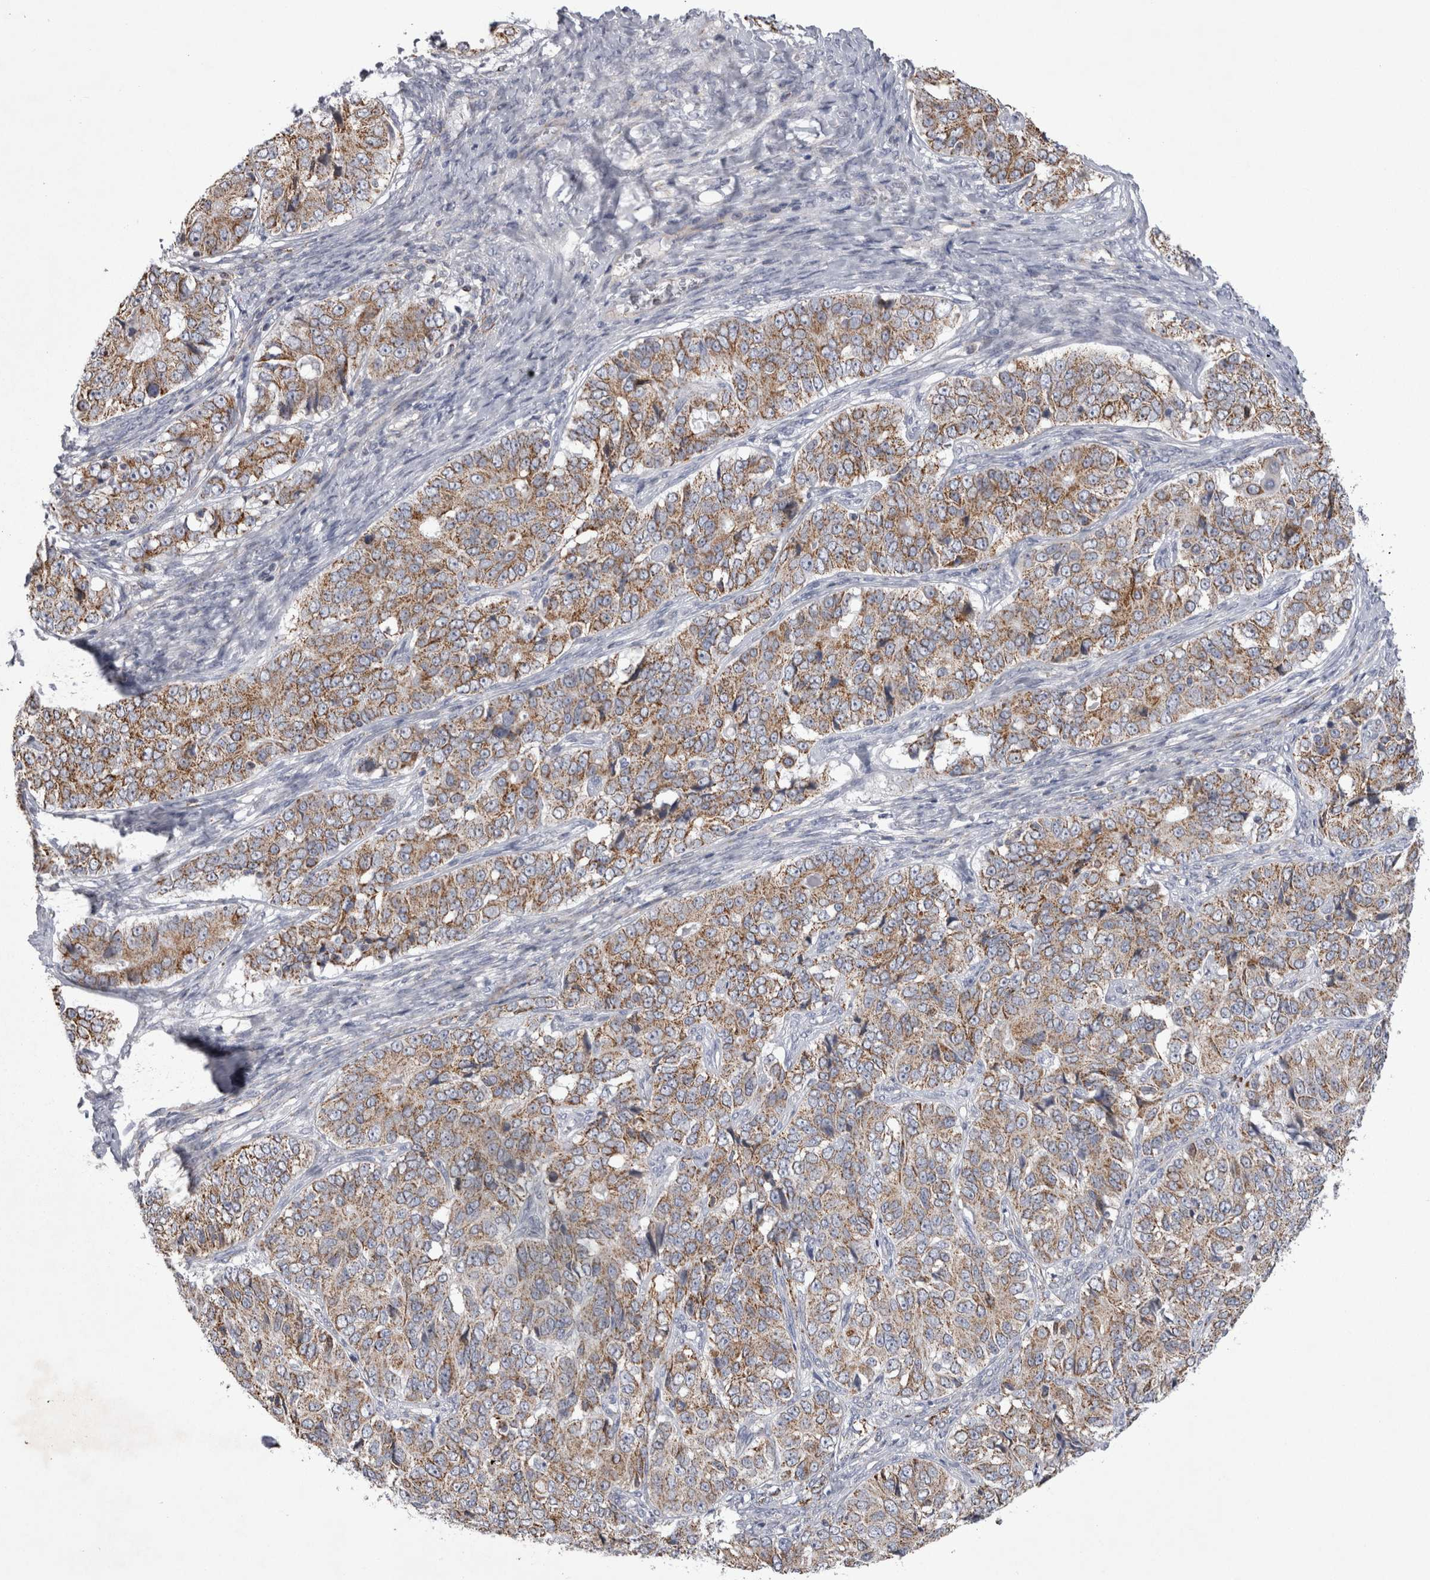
{"staining": {"intensity": "moderate", "quantity": ">75%", "location": "cytoplasmic/membranous"}, "tissue": "ovarian cancer", "cell_type": "Tumor cells", "image_type": "cancer", "snomed": [{"axis": "morphology", "description": "Carcinoma, endometroid"}, {"axis": "topography", "description": "Ovary"}], "caption": "Brown immunohistochemical staining in ovarian cancer demonstrates moderate cytoplasmic/membranous staining in approximately >75% of tumor cells.", "gene": "HDHD3", "patient": {"sex": "female", "age": 51}}